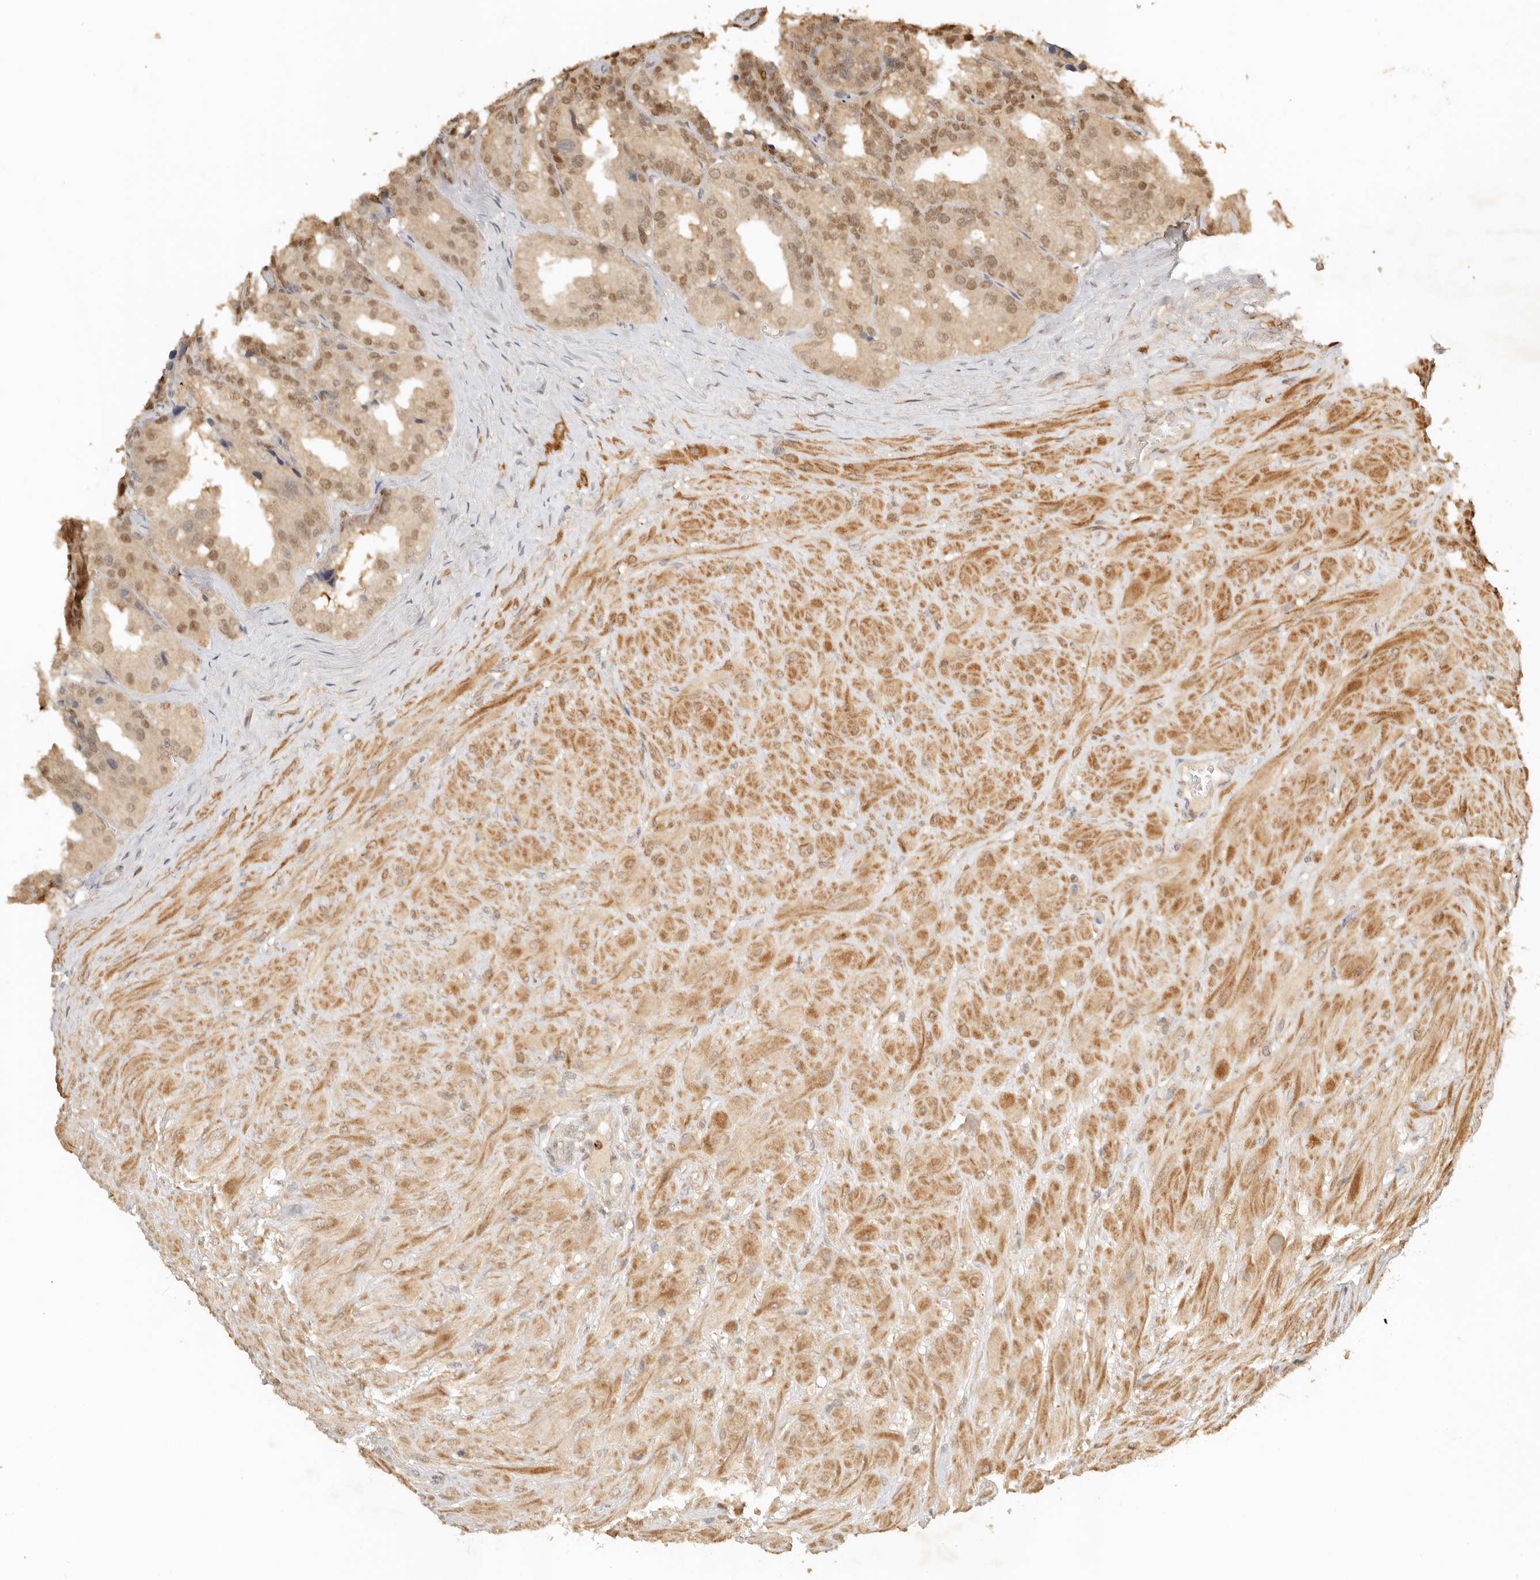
{"staining": {"intensity": "moderate", "quantity": ">75%", "location": "cytoplasmic/membranous,nuclear"}, "tissue": "seminal vesicle", "cell_type": "Glandular cells", "image_type": "normal", "snomed": [{"axis": "morphology", "description": "Normal tissue, NOS"}, {"axis": "topography", "description": "Prostate"}, {"axis": "topography", "description": "Seminal veicle"}], "caption": "Seminal vesicle stained with immunohistochemistry (IHC) reveals moderate cytoplasmic/membranous,nuclear positivity in about >75% of glandular cells.", "gene": "KIF2B", "patient": {"sex": "male", "age": 51}}